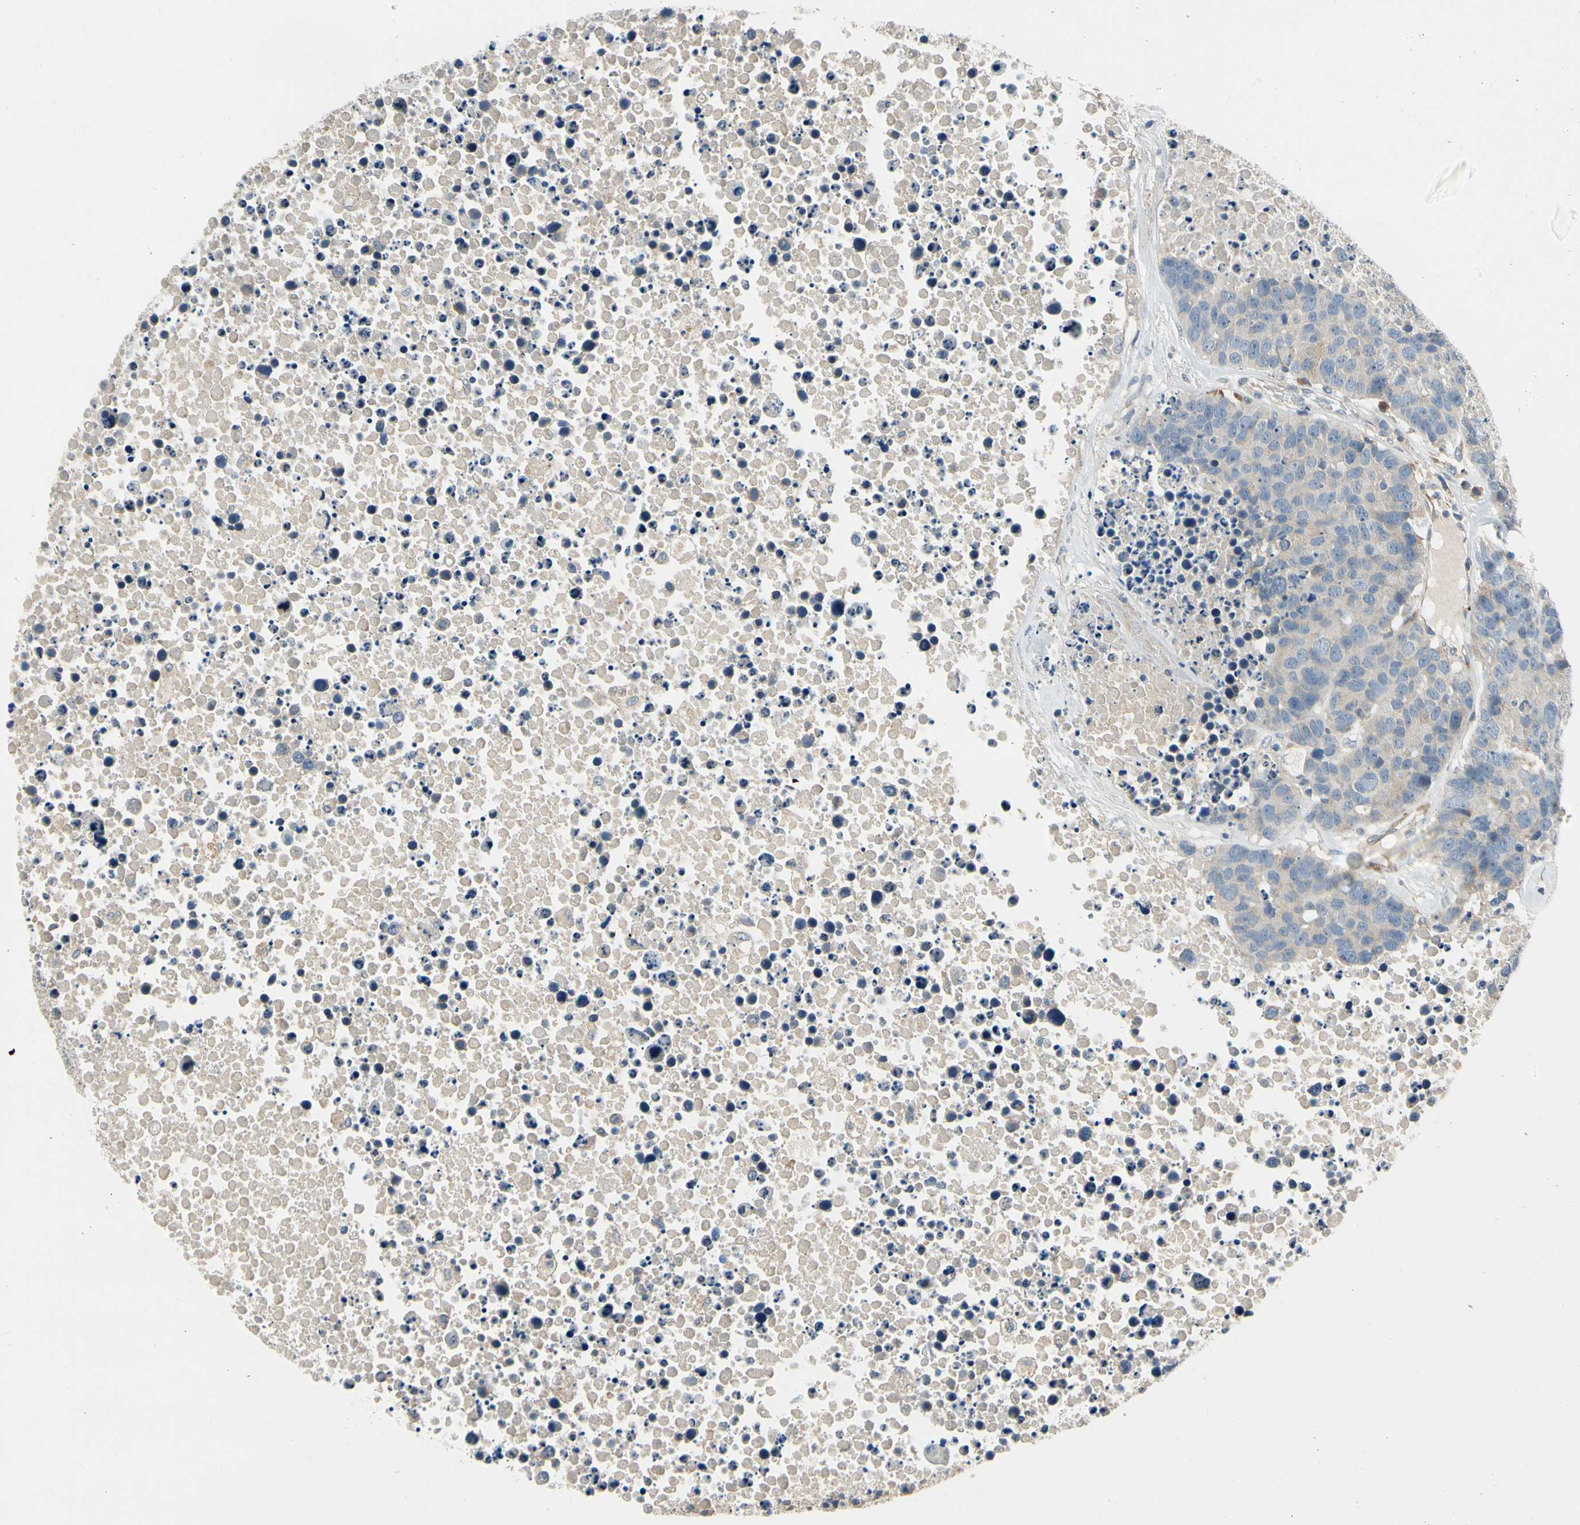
{"staining": {"intensity": "weak", "quantity": "<25%", "location": "cytoplasmic/membranous"}, "tissue": "carcinoid", "cell_type": "Tumor cells", "image_type": "cancer", "snomed": [{"axis": "morphology", "description": "Carcinoid, malignant, NOS"}, {"axis": "topography", "description": "Lung"}], "caption": "Immunohistochemistry of carcinoid displays no staining in tumor cells.", "gene": "MST1R", "patient": {"sex": "male", "age": 60}}